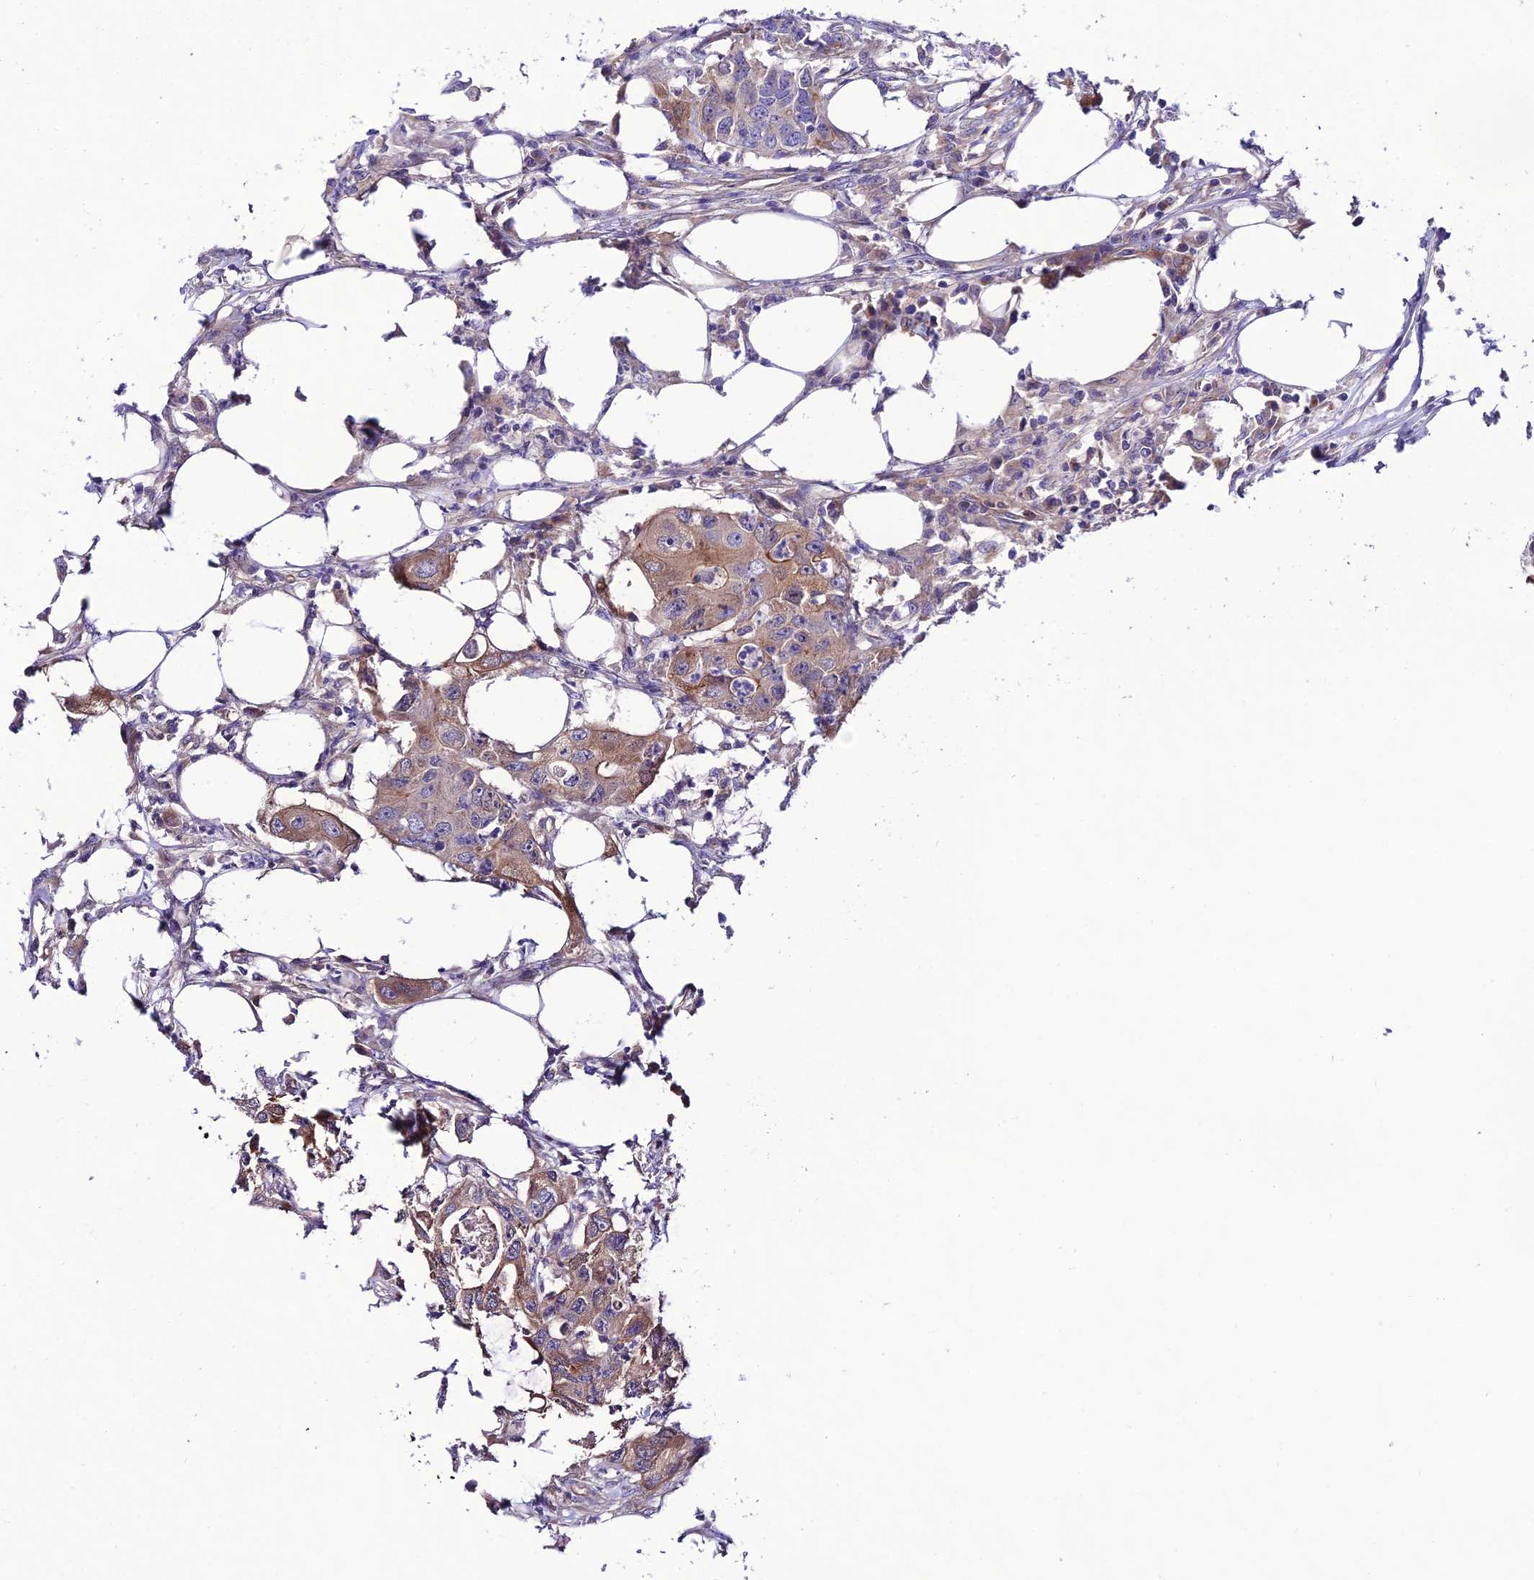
{"staining": {"intensity": "moderate", "quantity": ">75%", "location": "cytoplasmic/membranous"}, "tissue": "colorectal cancer", "cell_type": "Tumor cells", "image_type": "cancer", "snomed": [{"axis": "morphology", "description": "Adenocarcinoma, NOS"}, {"axis": "topography", "description": "Colon"}], "caption": "The image shows immunohistochemical staining of adenocarcinoma (colorectal). There is moderate cytoplasmic/membranous expression is identified in about >75% of tumor cells. (DAB (3,3'-diaminobenzidine) IHC with brightfield microscopy, high magnification).", "gene": "LACTB2", "patient": {"sex": "male", "age": 71}}